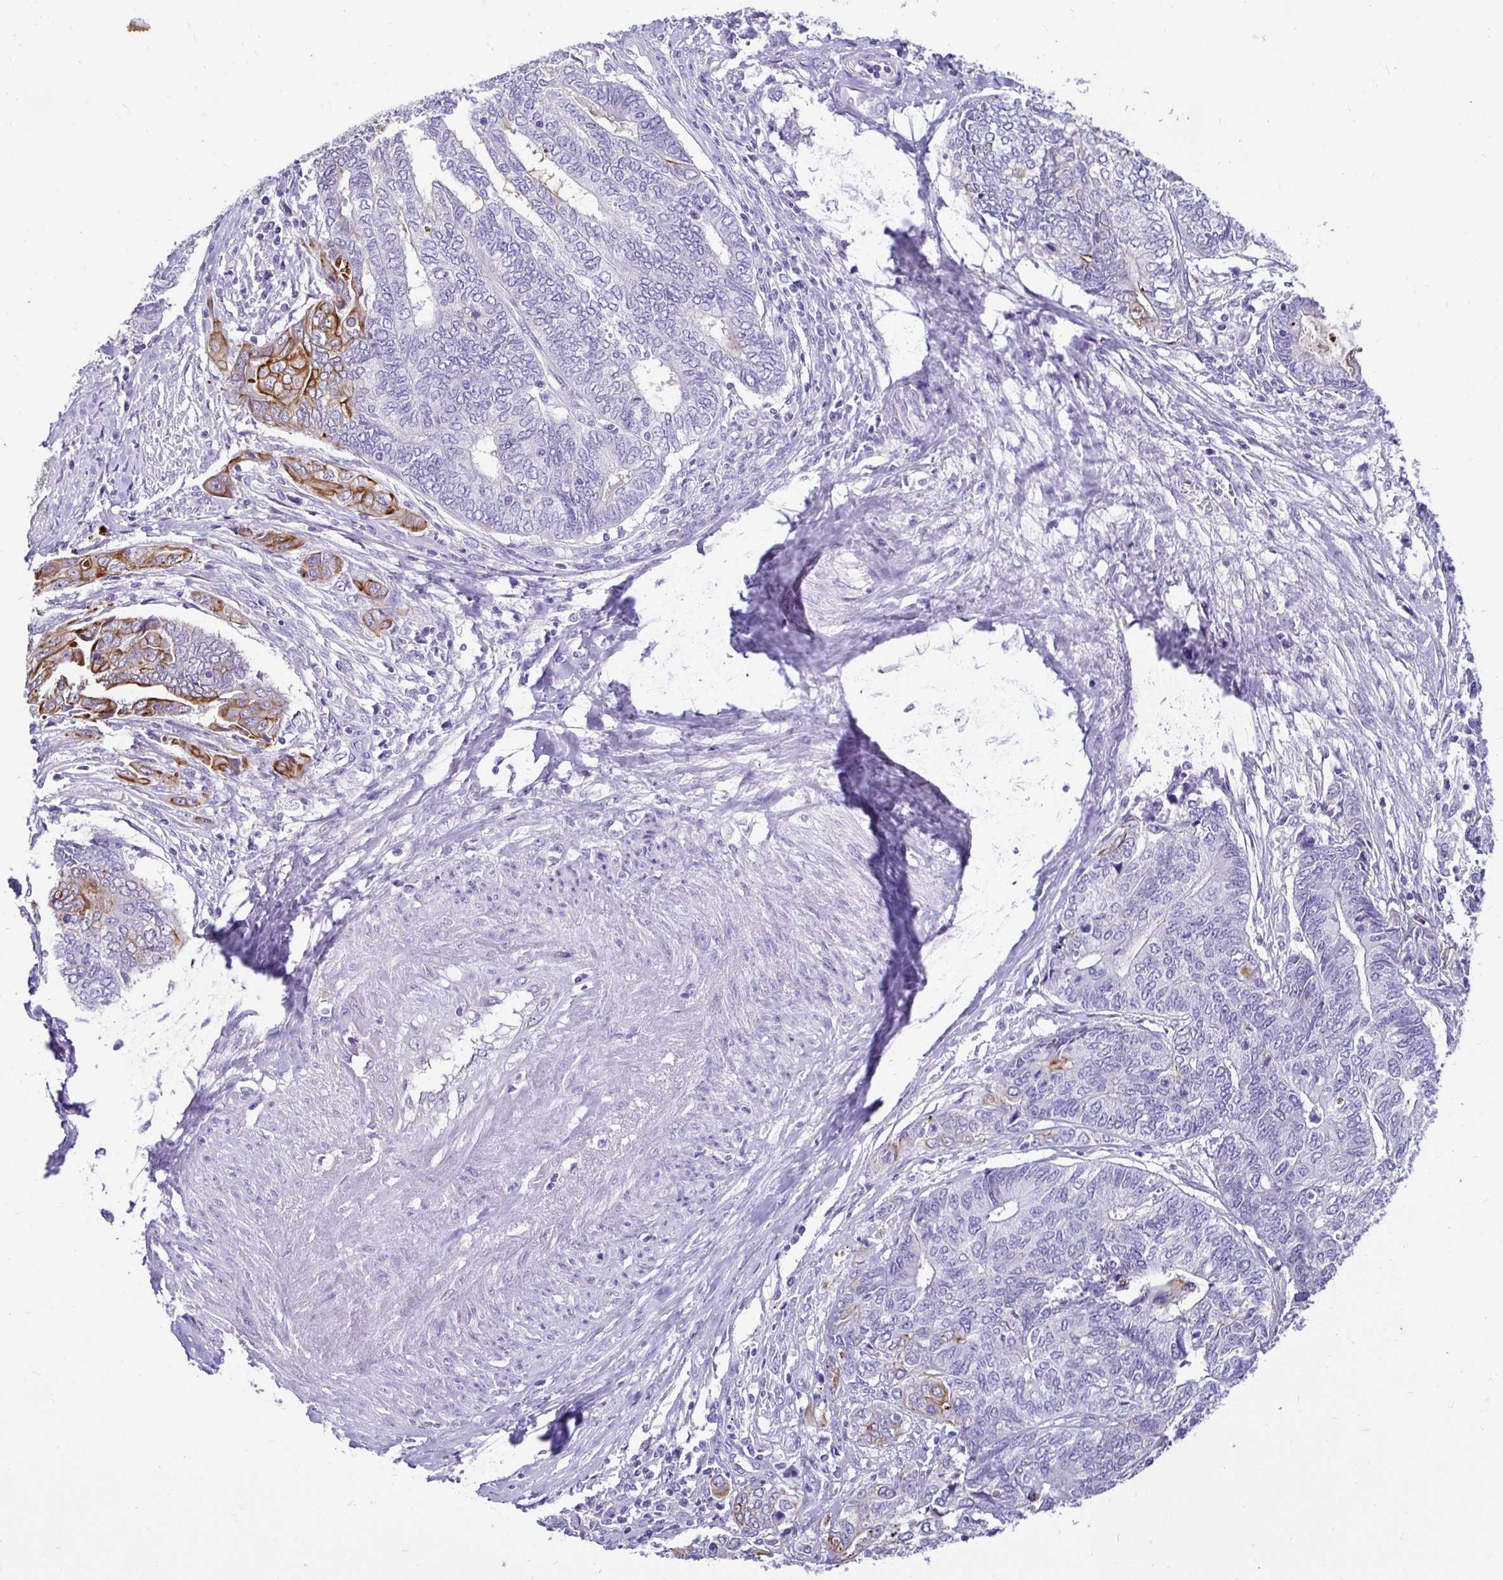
{"staining": {"intensity": "strong", "quantity": "<25%", "location": "cytoplasmic/membranous"}, "tissue": "endometrial cancer", "cell_type": "Tumor cells", "image_type": "cancer", "snomed": [{"axis": "morphology", "description": "Adenocarcinoma, NOS"}, {"axis": "topography", "description": "Uterus"}, {"axis": "topography", "description": "Endometrium"}], "caption": "Endometrial adenocarcinoma stained for a protein exhibits strong cytoplasmic/membranous positivity in tumor cells. The staining is performed using DAB (3,3'-diaminobenzidine) brown chromogen to label protein expression. The nuclei are counter-stained blue using hematoxylin.", "gene": "TAF1D", "patient": {"sex": "female", "age": 70}}